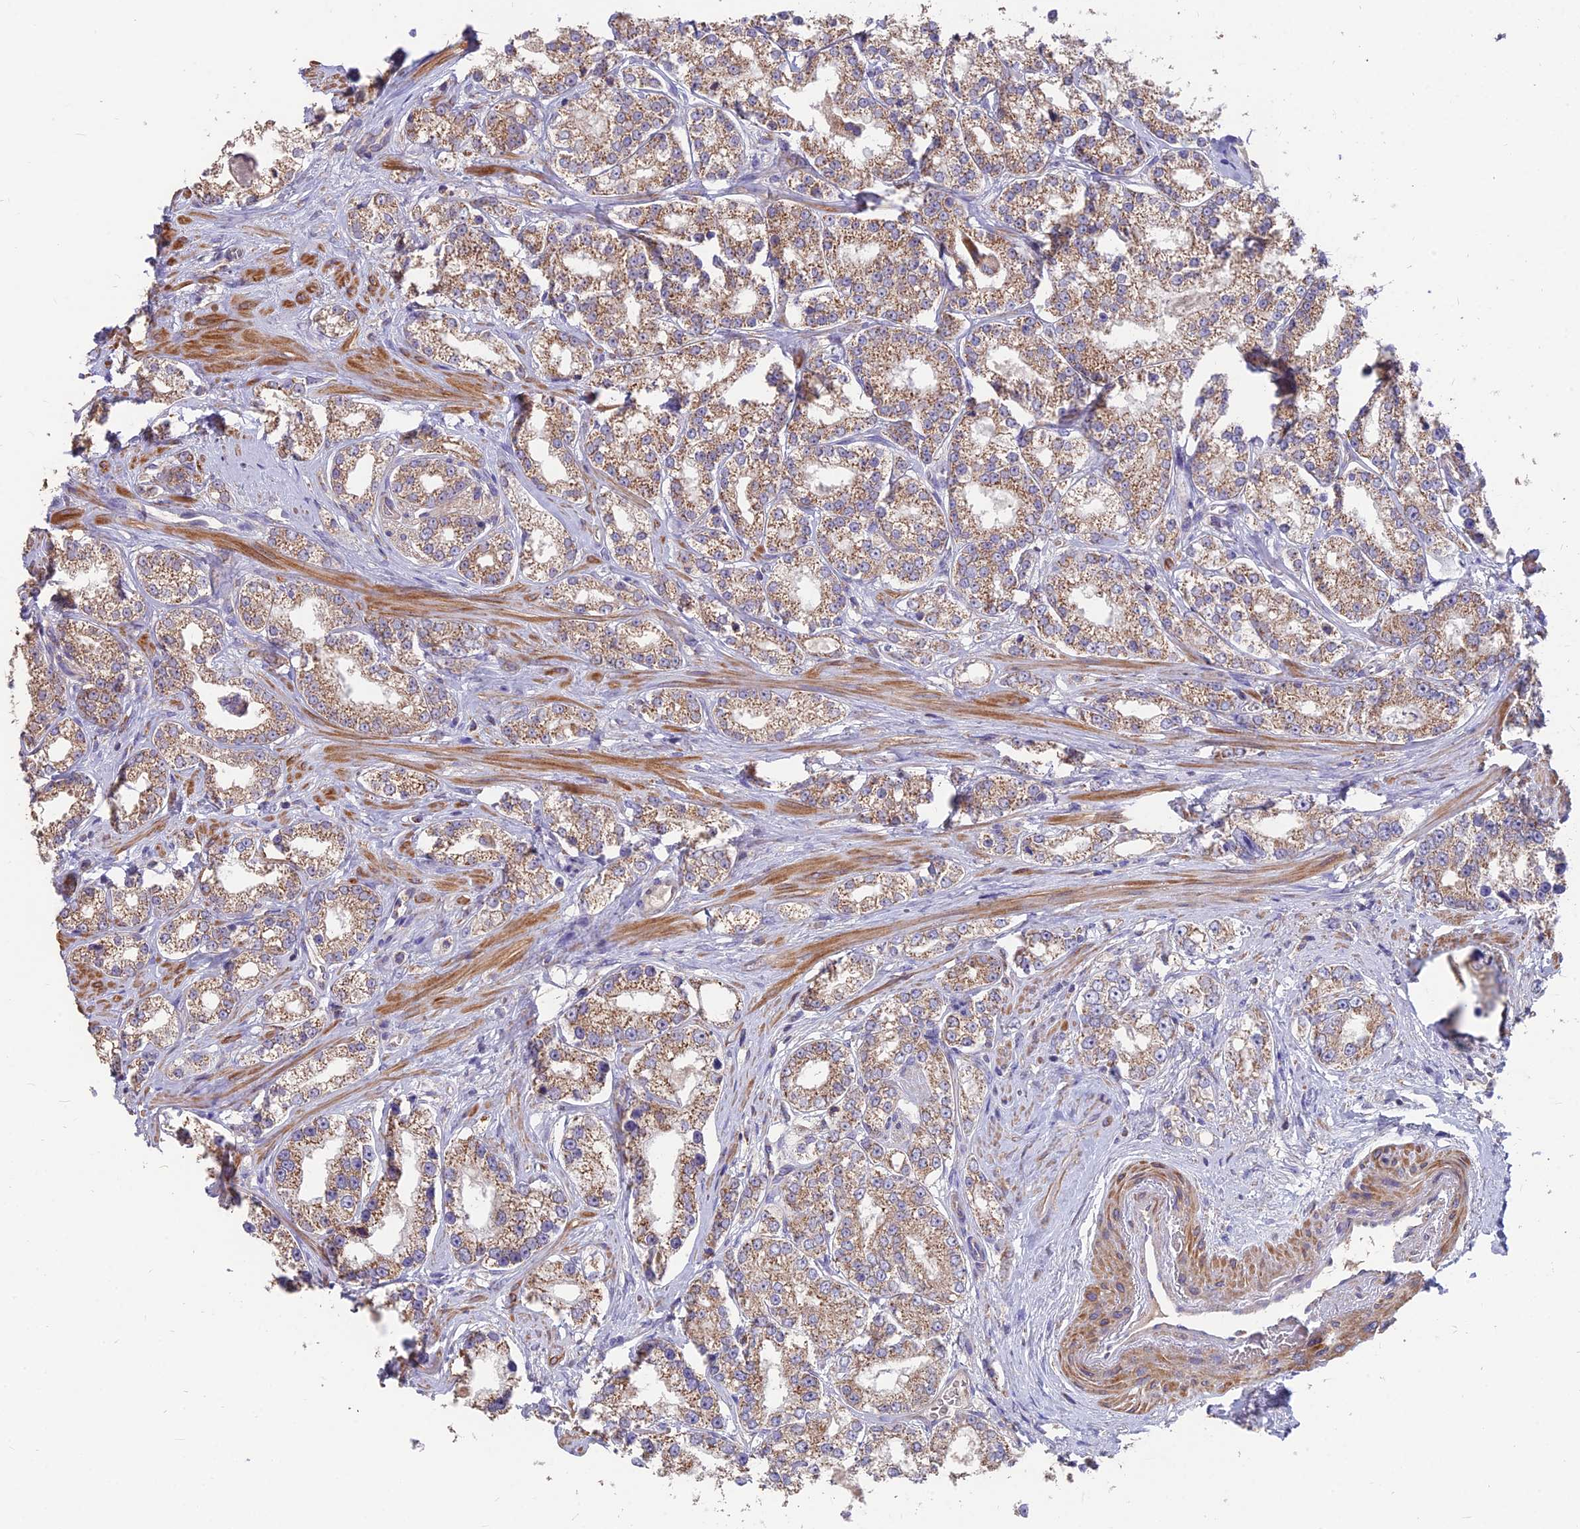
{"staining": {"intensity": "moderate", "quantity": ">75%", "location": "cytoplasmic/membranous"}, "tissue": "prostate cancer", "cell_type": "Tumor cells", "image_type": "cancer", "snomed": [{"axis": "morphology", "description": "Normal tissue, NOS"}, {"axis": "morphology", "description": "Adenocarcinoma, High grade"}, {"axis": "topography", "description": "Prostate"}], "caption": "Protein expression analysis of high-grade adenocarcinoma (prostate) demonstrates moderate cytoplasmic/membranous staining in about >75% of tumor cells.", "gene": "IFT22", "patient": {"sex": "male", "age": 83}}